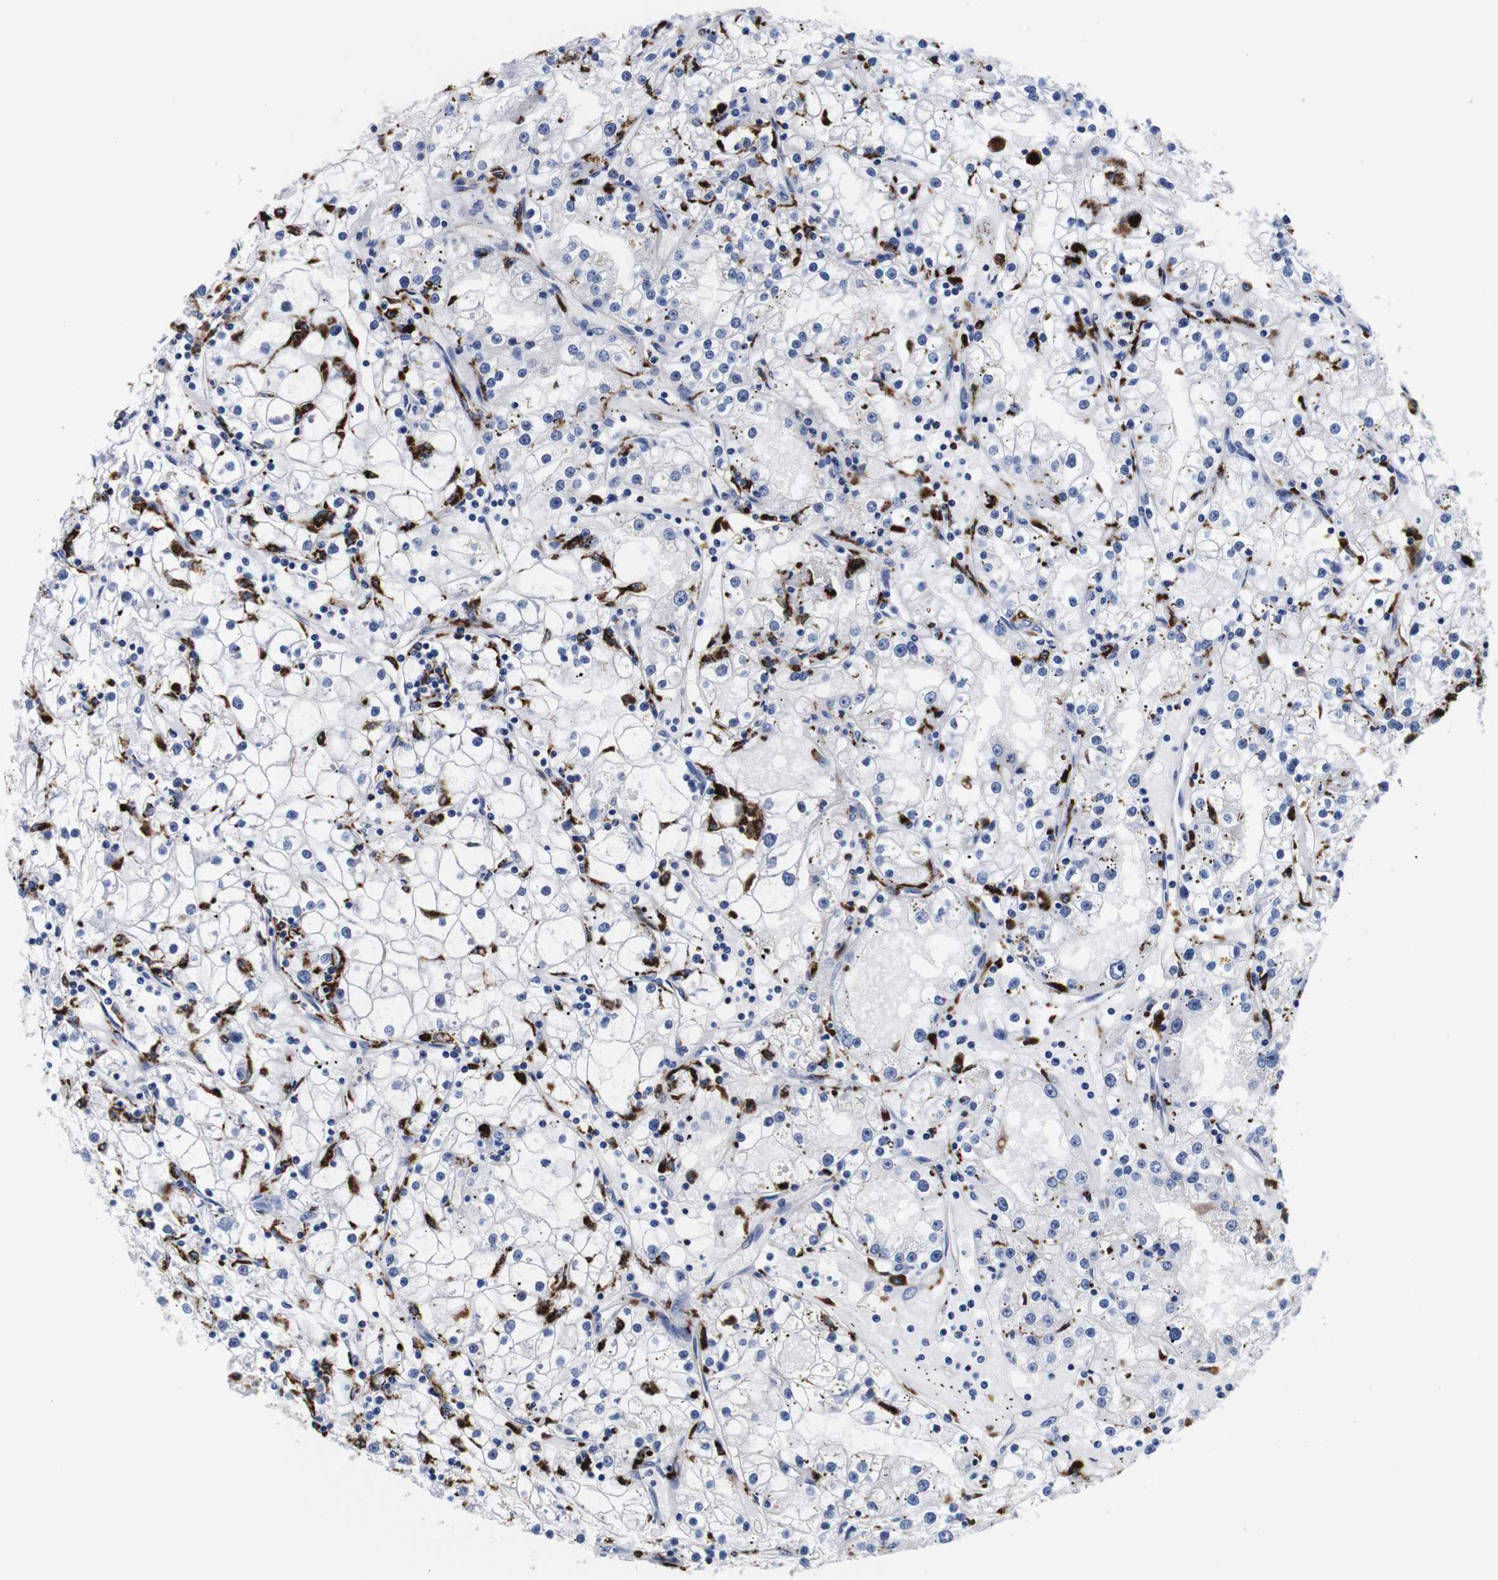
{"staining": {"intensity": "negative", "quantity": "none", "location": "none"}, "tissue": "renal cancer", "cell_type": "Tumor cells", "image_type": "cancer", "snomed": [{"axis": "morphology", "description": "Adenocarcinoma, NOS"}, {"axis": "topography", "description": "Kidney"}], "caption": "The histopathology image shows no significant expression in tumor cells of renal cancer (adenocarcinoma). The staining was performed using DAB (3,3'-diaminobenzidine) to visualize the protein expression in brown, while the nuclei were stained in blue with hematoxylin (Magnification: 20x).", "gene": "HLA-DMB", "patient": {"sex": "male", "age": 56}}